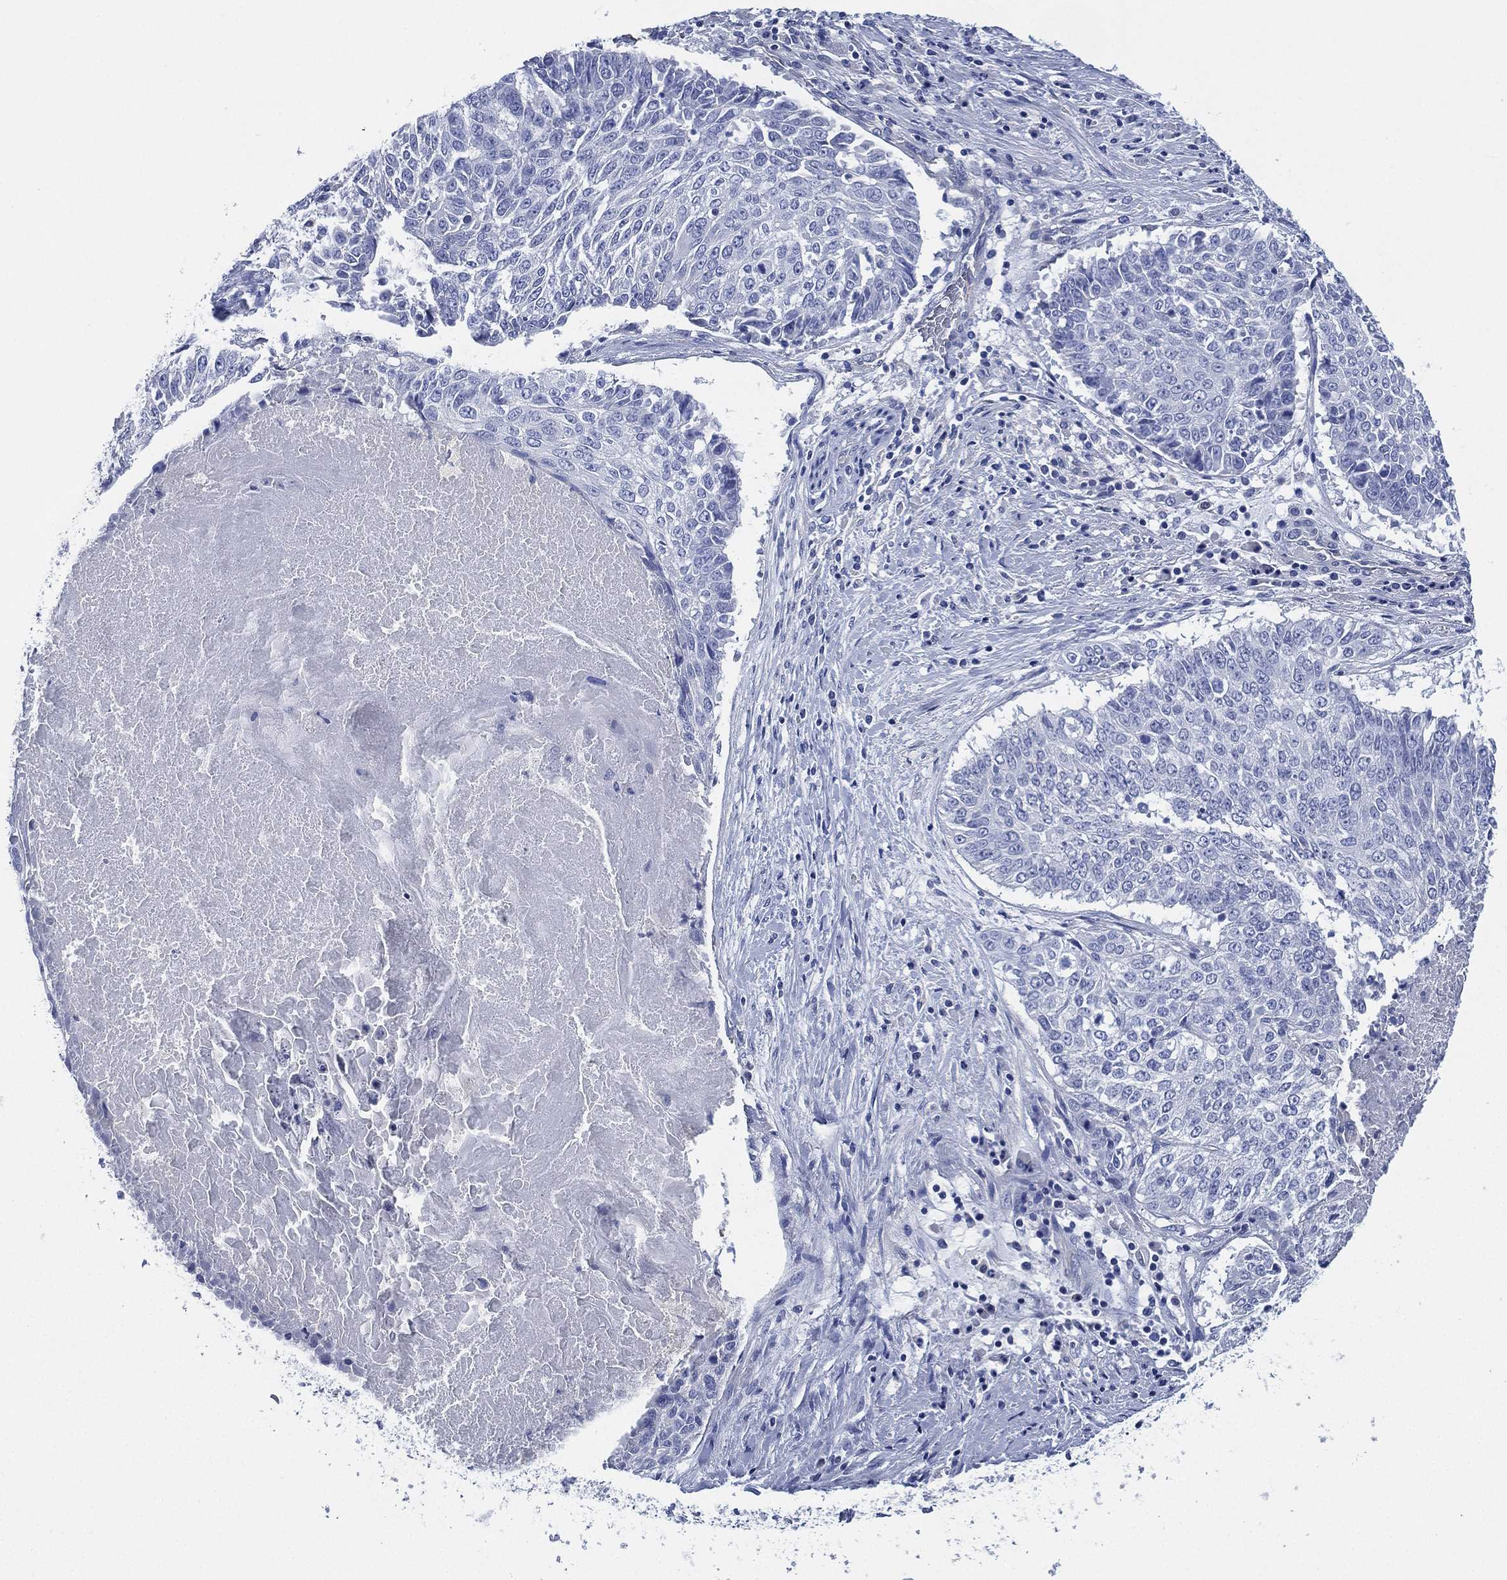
{"staining": {"intensity": "negative", "quantity": "none", "location": "none"}, "tissue": "lung cancer", "cell_type": "Tumor cells", "image_type": "cancer", "snomed": [{"axis": "morphology", "description": "Squamous cell carcinoma, NOS"}, {"axis": "topography", "description": "Lung"}], "caption": "The image displays no staining of tumor cells in lung cancer.", "gene": "CCDC70", "patient": {"sex": "male", "age": 64}}